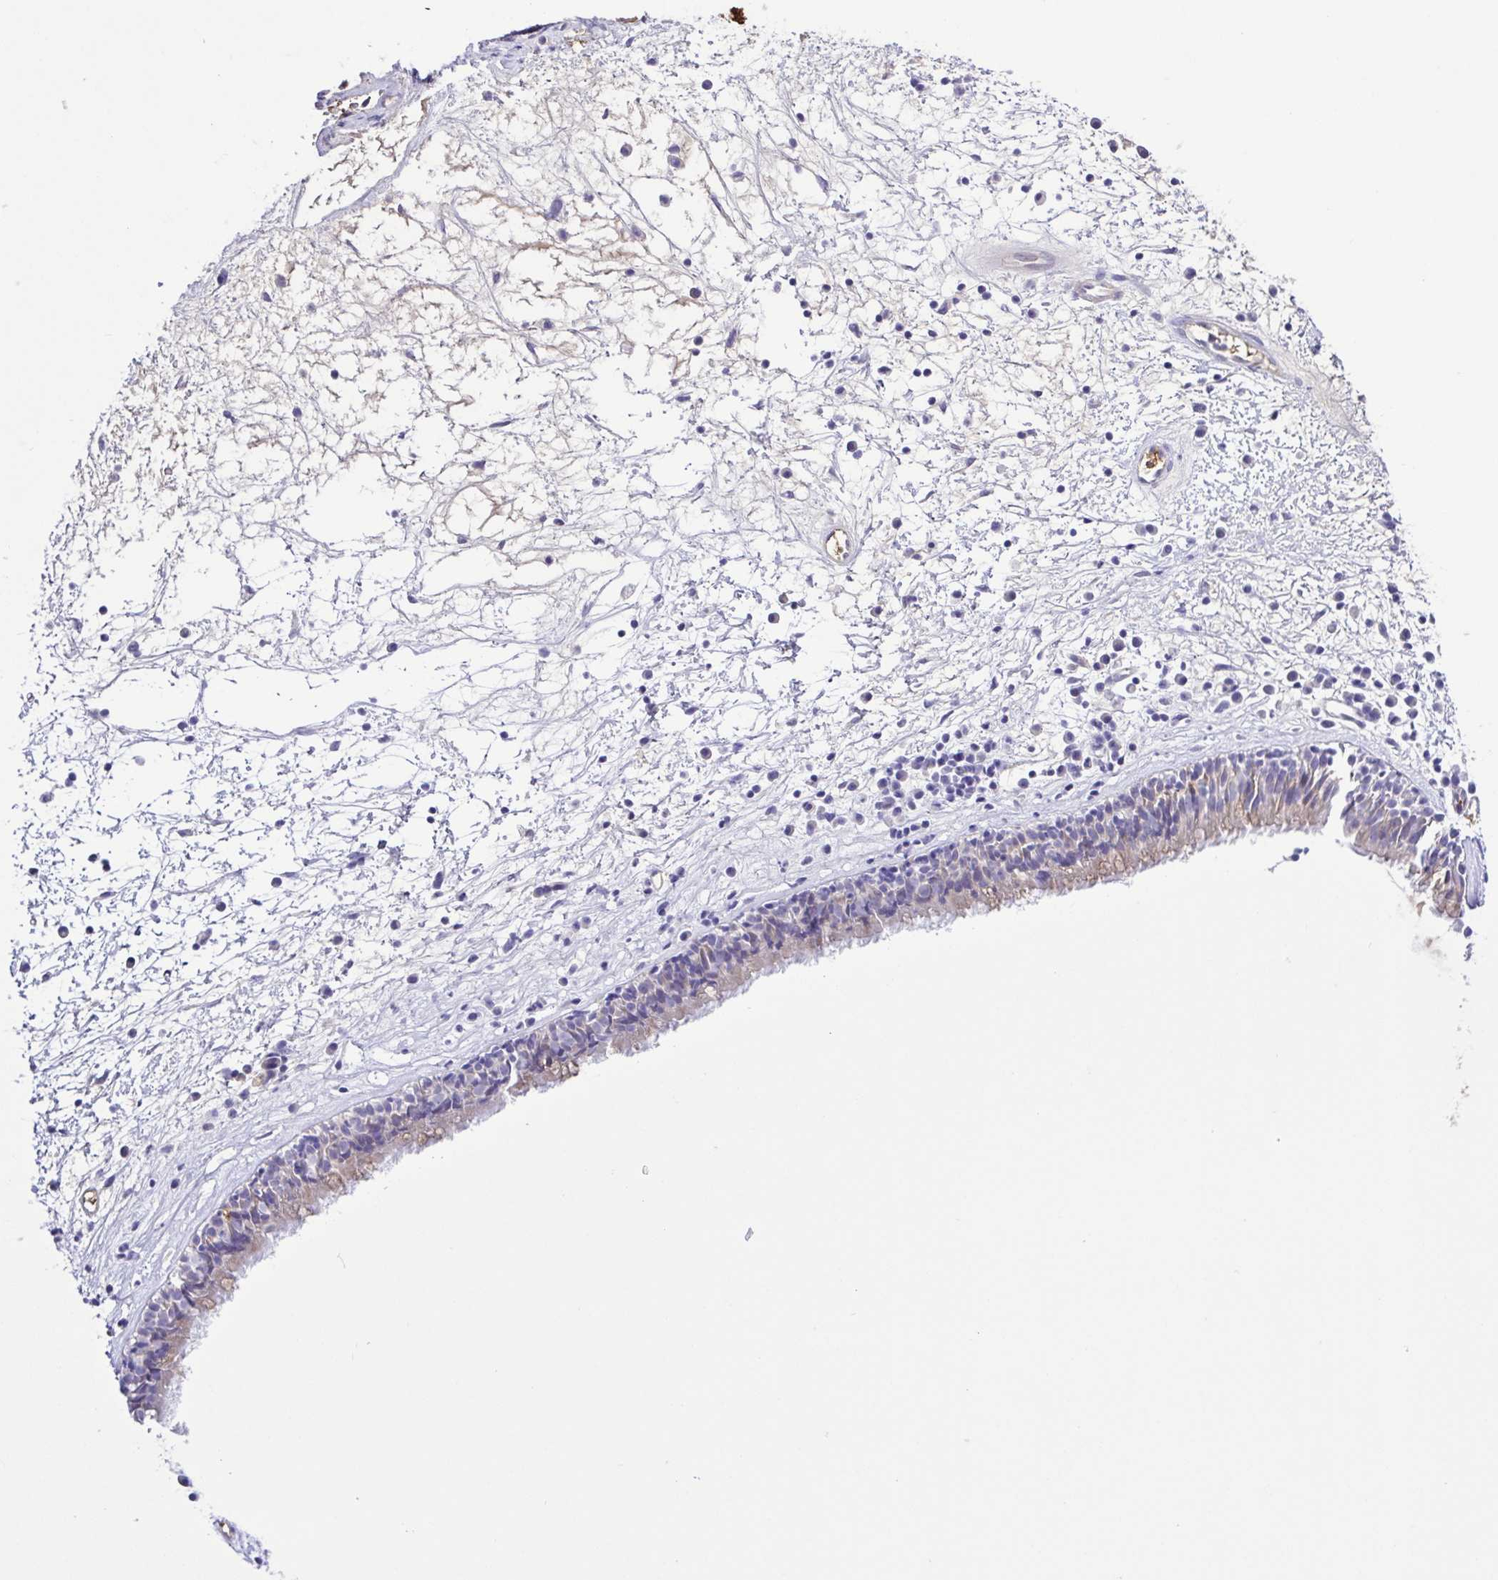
{"staining": {"intensity": "weak", "quantity": "<25%", "location": "cytoplasmic/membranous"}, "tissue": "nasopharynx", "cell_type": "Respiratory epithelial cells", "image_type": "normal", "snomed": [{"axis": "morphology", "description": "Normal tissue, NOS"}, {"axis": "topography", "description": "Nasopharynx"}], "caption": "DAB (3,3'-diaminobenzidine) immunohistochemical staining of benign human nasopharynx displays no significant positivity in respiratory epithelial cells. The staining is performed using DAB (3,3'-diaminobenzidine) brown chromogen with nuclei counter-stained in using hematoxylin.", "gene": "GABBR2", "patient": {"sex": "male", "age": 24}}